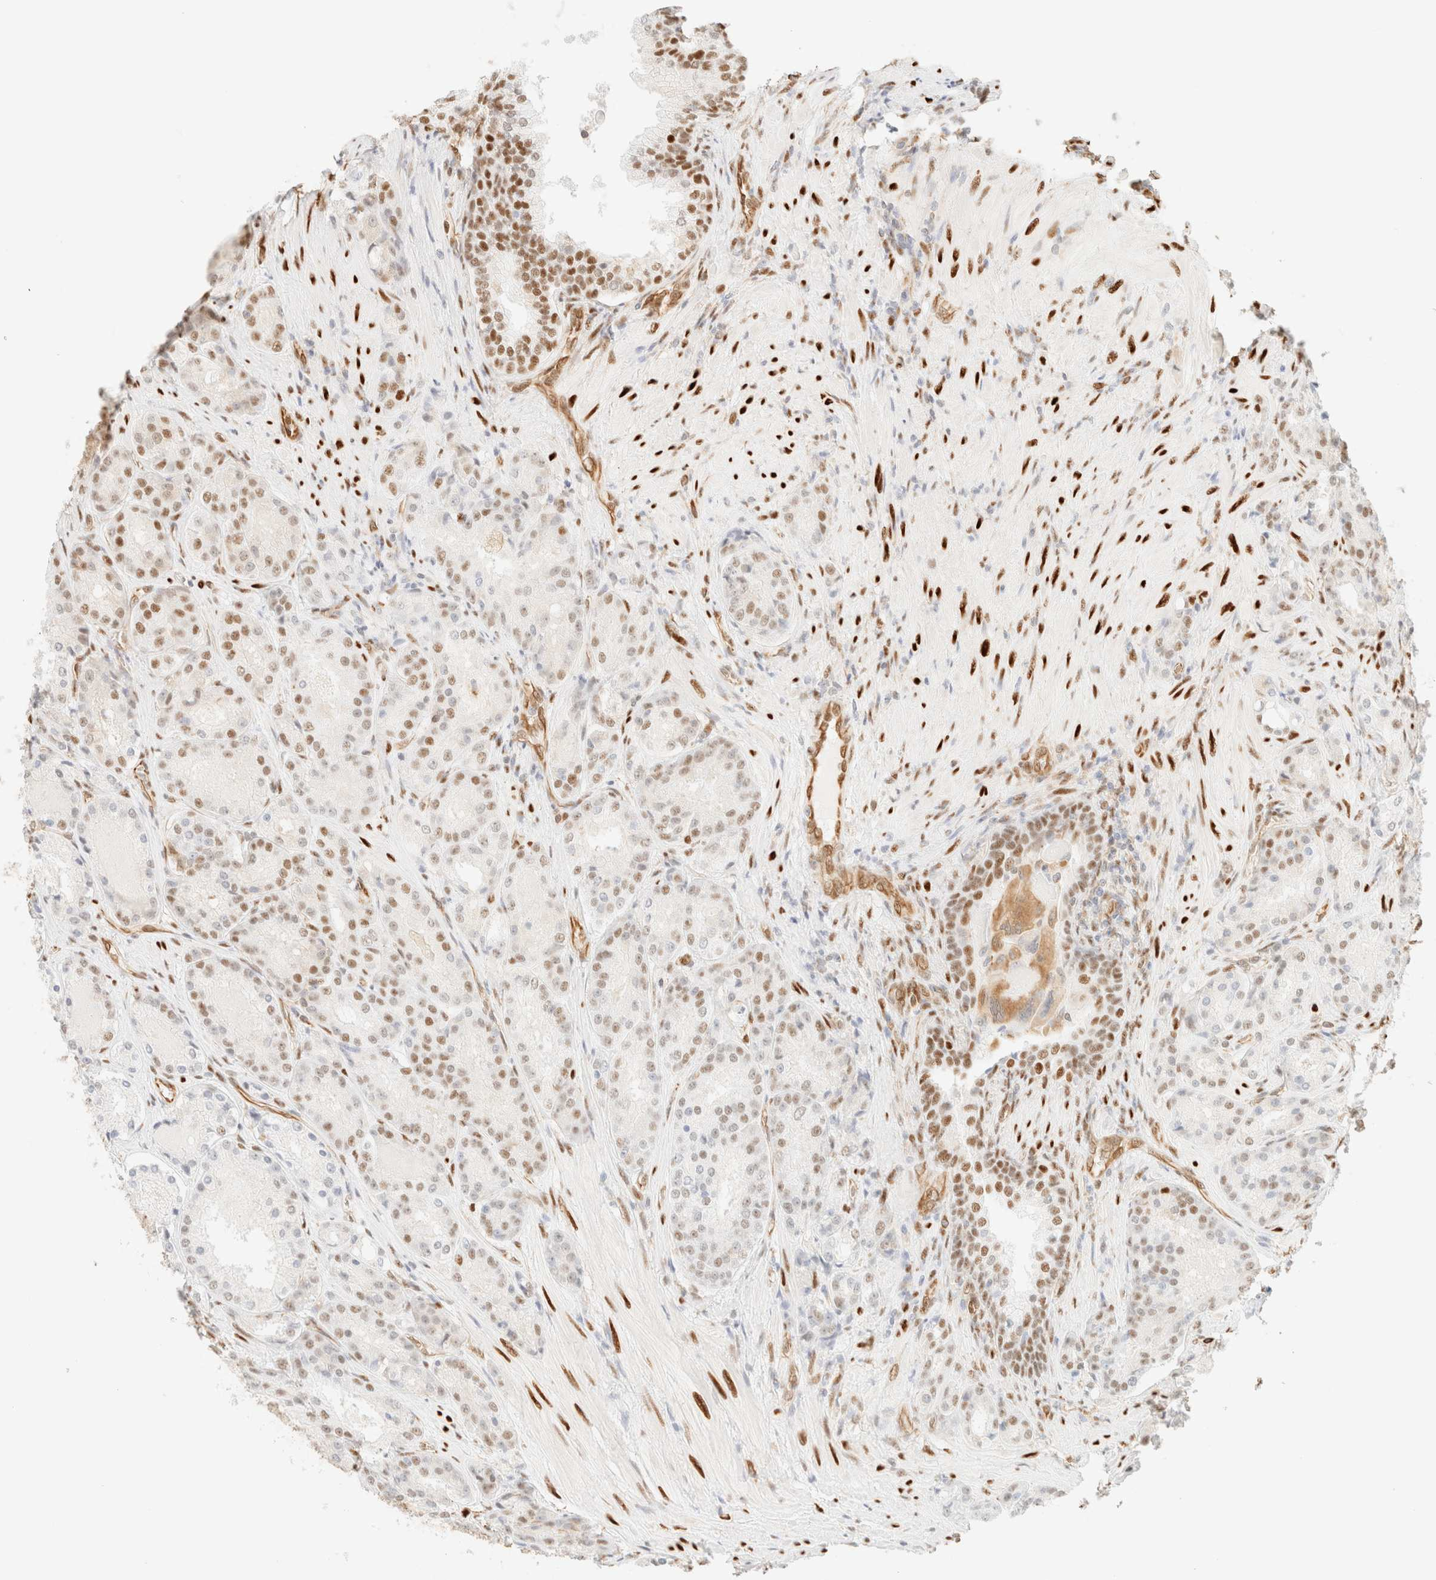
{"staining": {"intensity": "weak", "quantity": "25%-75%", "location": "nuclear"}, "tissue": "prostate cancer", "cell_type": "Tumor cells", "image_type": "cancer", "snomed": [{"axis": "morphology", "description": "Adenocarcinoma, High grade"}, {"axis": "topography", "description": "Prostate"}], "caption": "Human prostate cancer (high-grade adenocarcinoma) stained with a brown dye displays weak nuclear positive staining in about 25%-75% of tumor cells.", "gene": "ZSCAN18", "patient": {"sex": "male", "age": 60}}